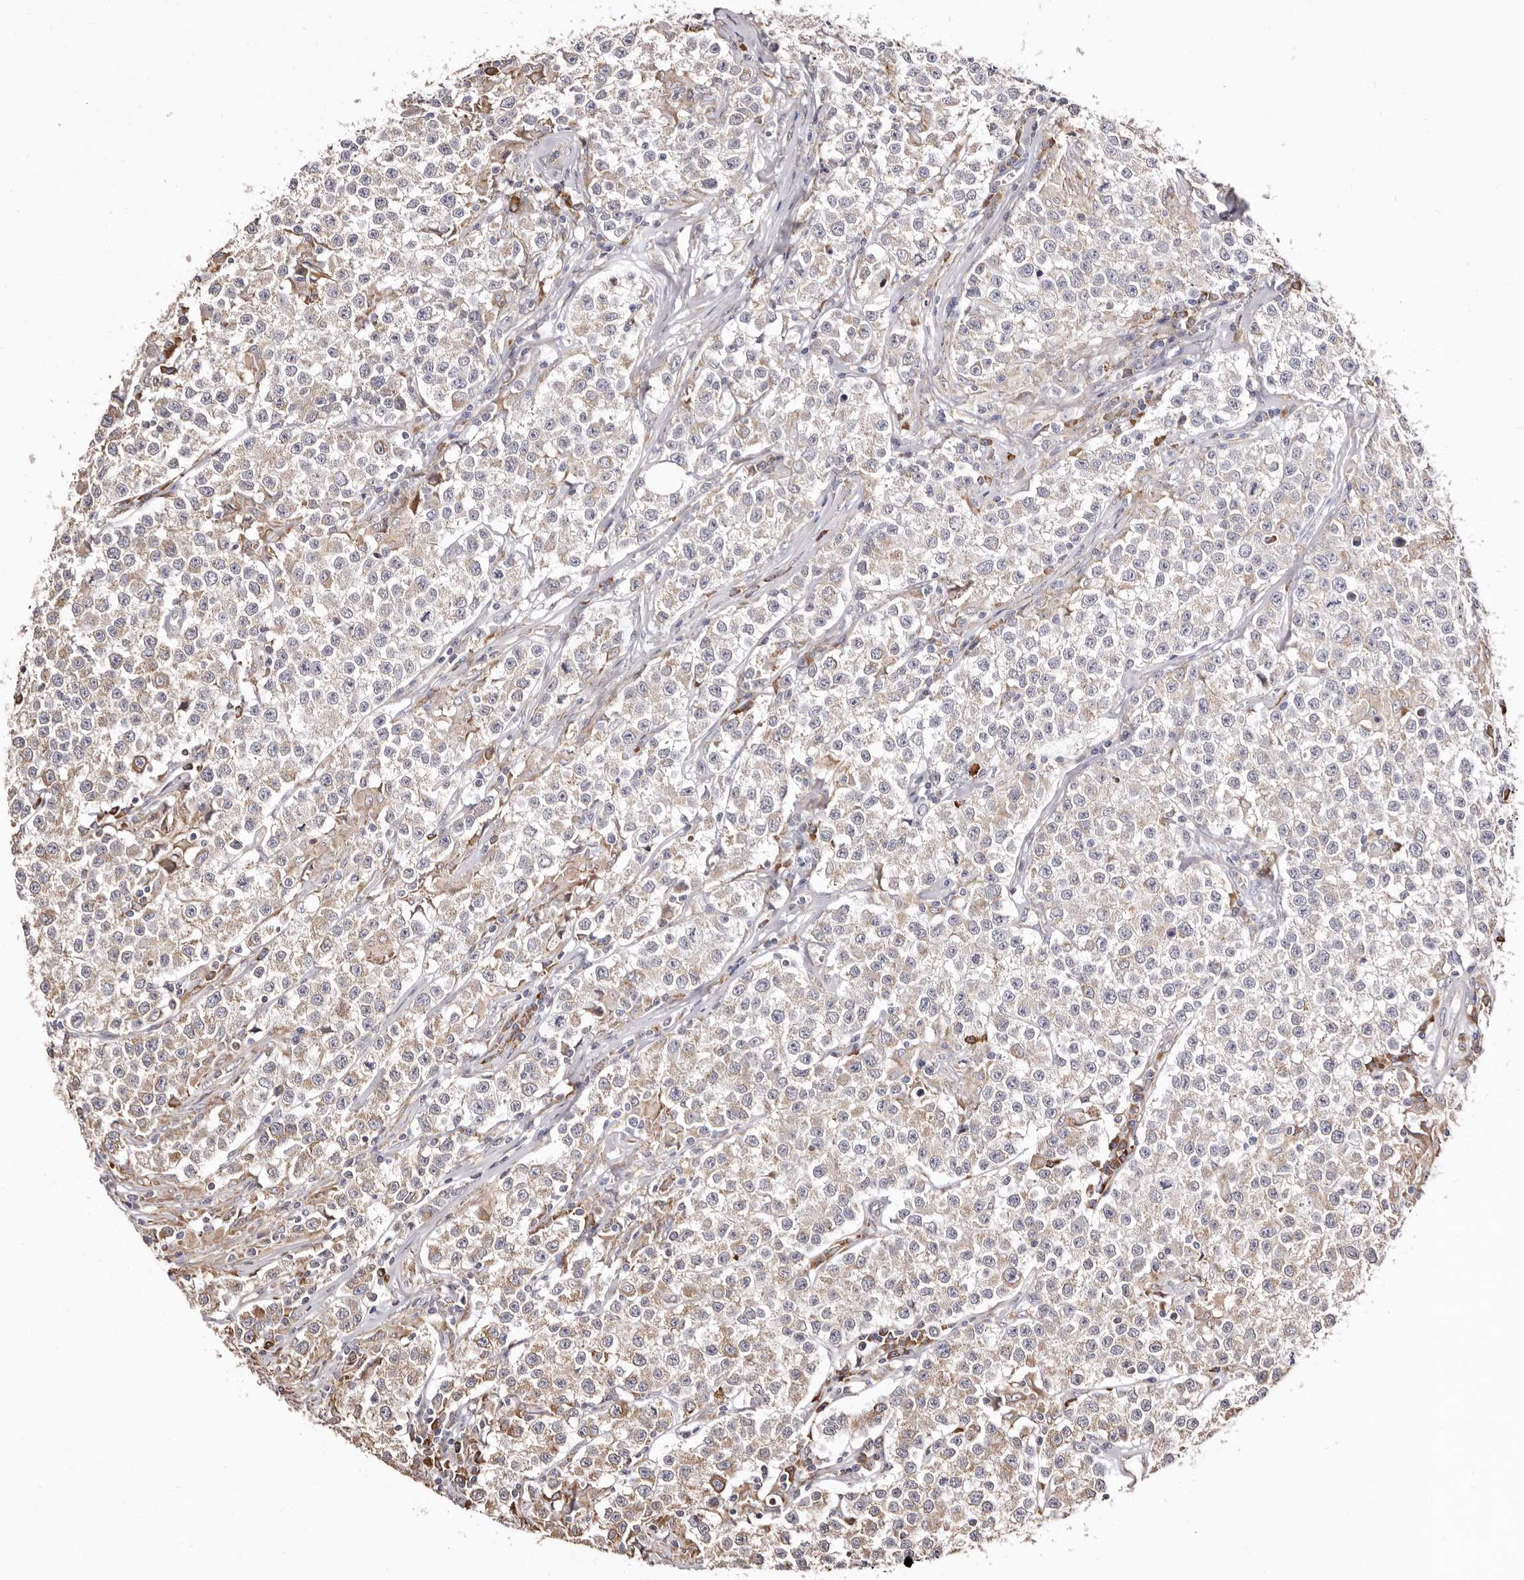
{"staining": {"intensity": "weak", "quantity": "25%-75%", "location": "cytoplasmic/membranous"}, "tissue": "testis cancer", "cell_type": "Tumor cells", "image_type": "cancer", "snomed": [{"axis": "morphology", "description": "Seminoma, NOS"}, {"axis": "morphology", "description": "Carcinoma, Embryonal, NOS"}, {"axis": "topography", "description": "Testis"}], "caption": "Embryonal carcinoma (testis) was stained to show a protein in brown. There is low levels of weak cytoplasmic/membranous expression in approximately 25%-75% of tumor cells.", "gene": "ACBD6", "patient": {"sex": "male", "age": 43}}